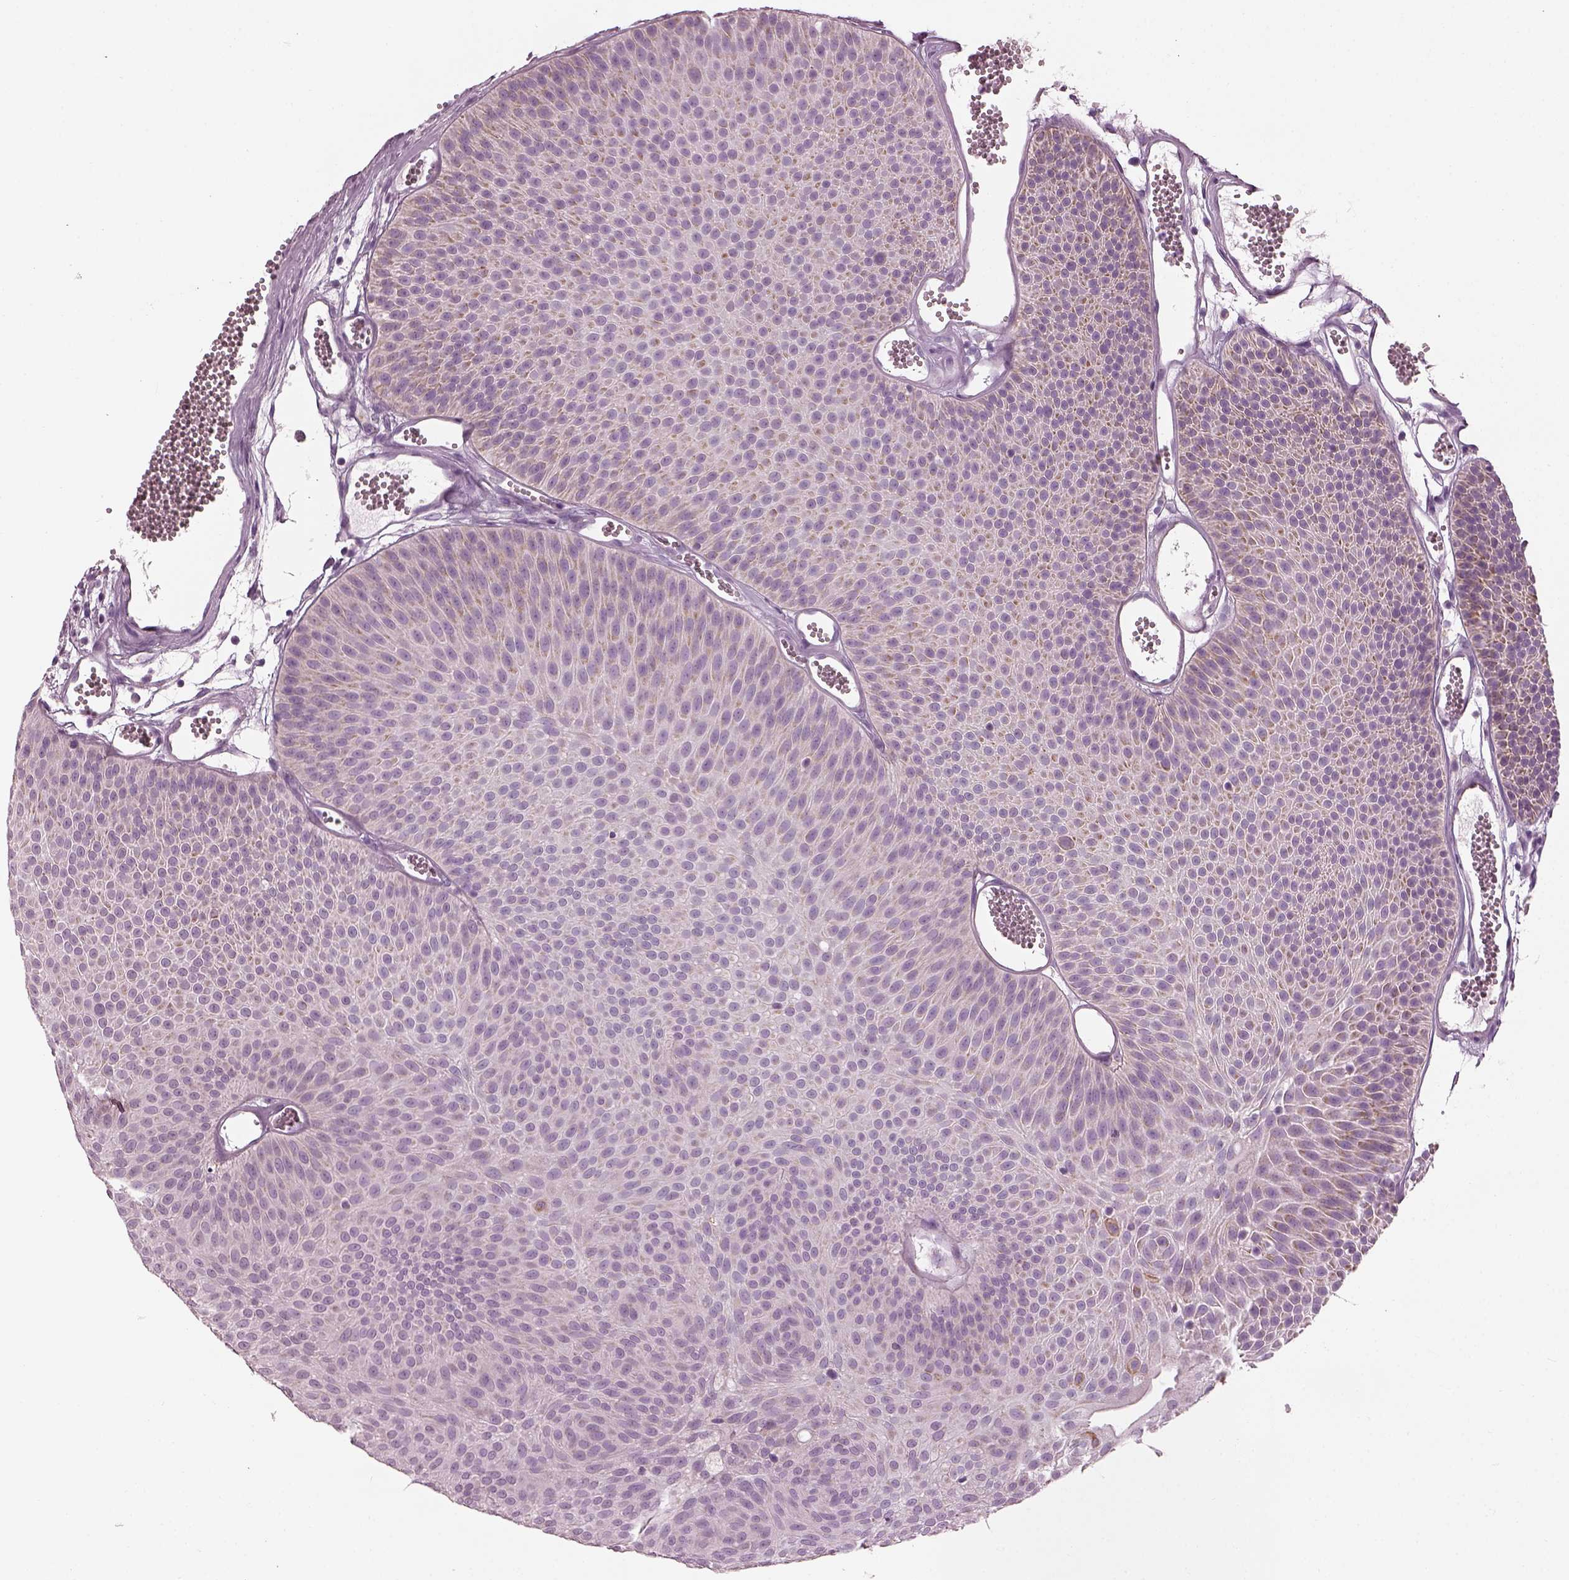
{"staining": {"intensity": "weak", "quantity": "<25%", "location": "cytoplasmic/membranous"}, "tissue": "urothelial cancer", "cell_type": "Tumor cells", "image_type": "cancer", "snomed": [{"axis": "morphology", "description": "Urothelial carcinoma, Low grade"}, {"axis": "topography", "description": "Urinary bladder"}], "caption": "Immunohistochemistry of urothelial carcinoma (low-grade) exhibits no positivity in tumor cells.", "gene": "ATP5MF", "patient": {"sex": "male", "age": 52}}